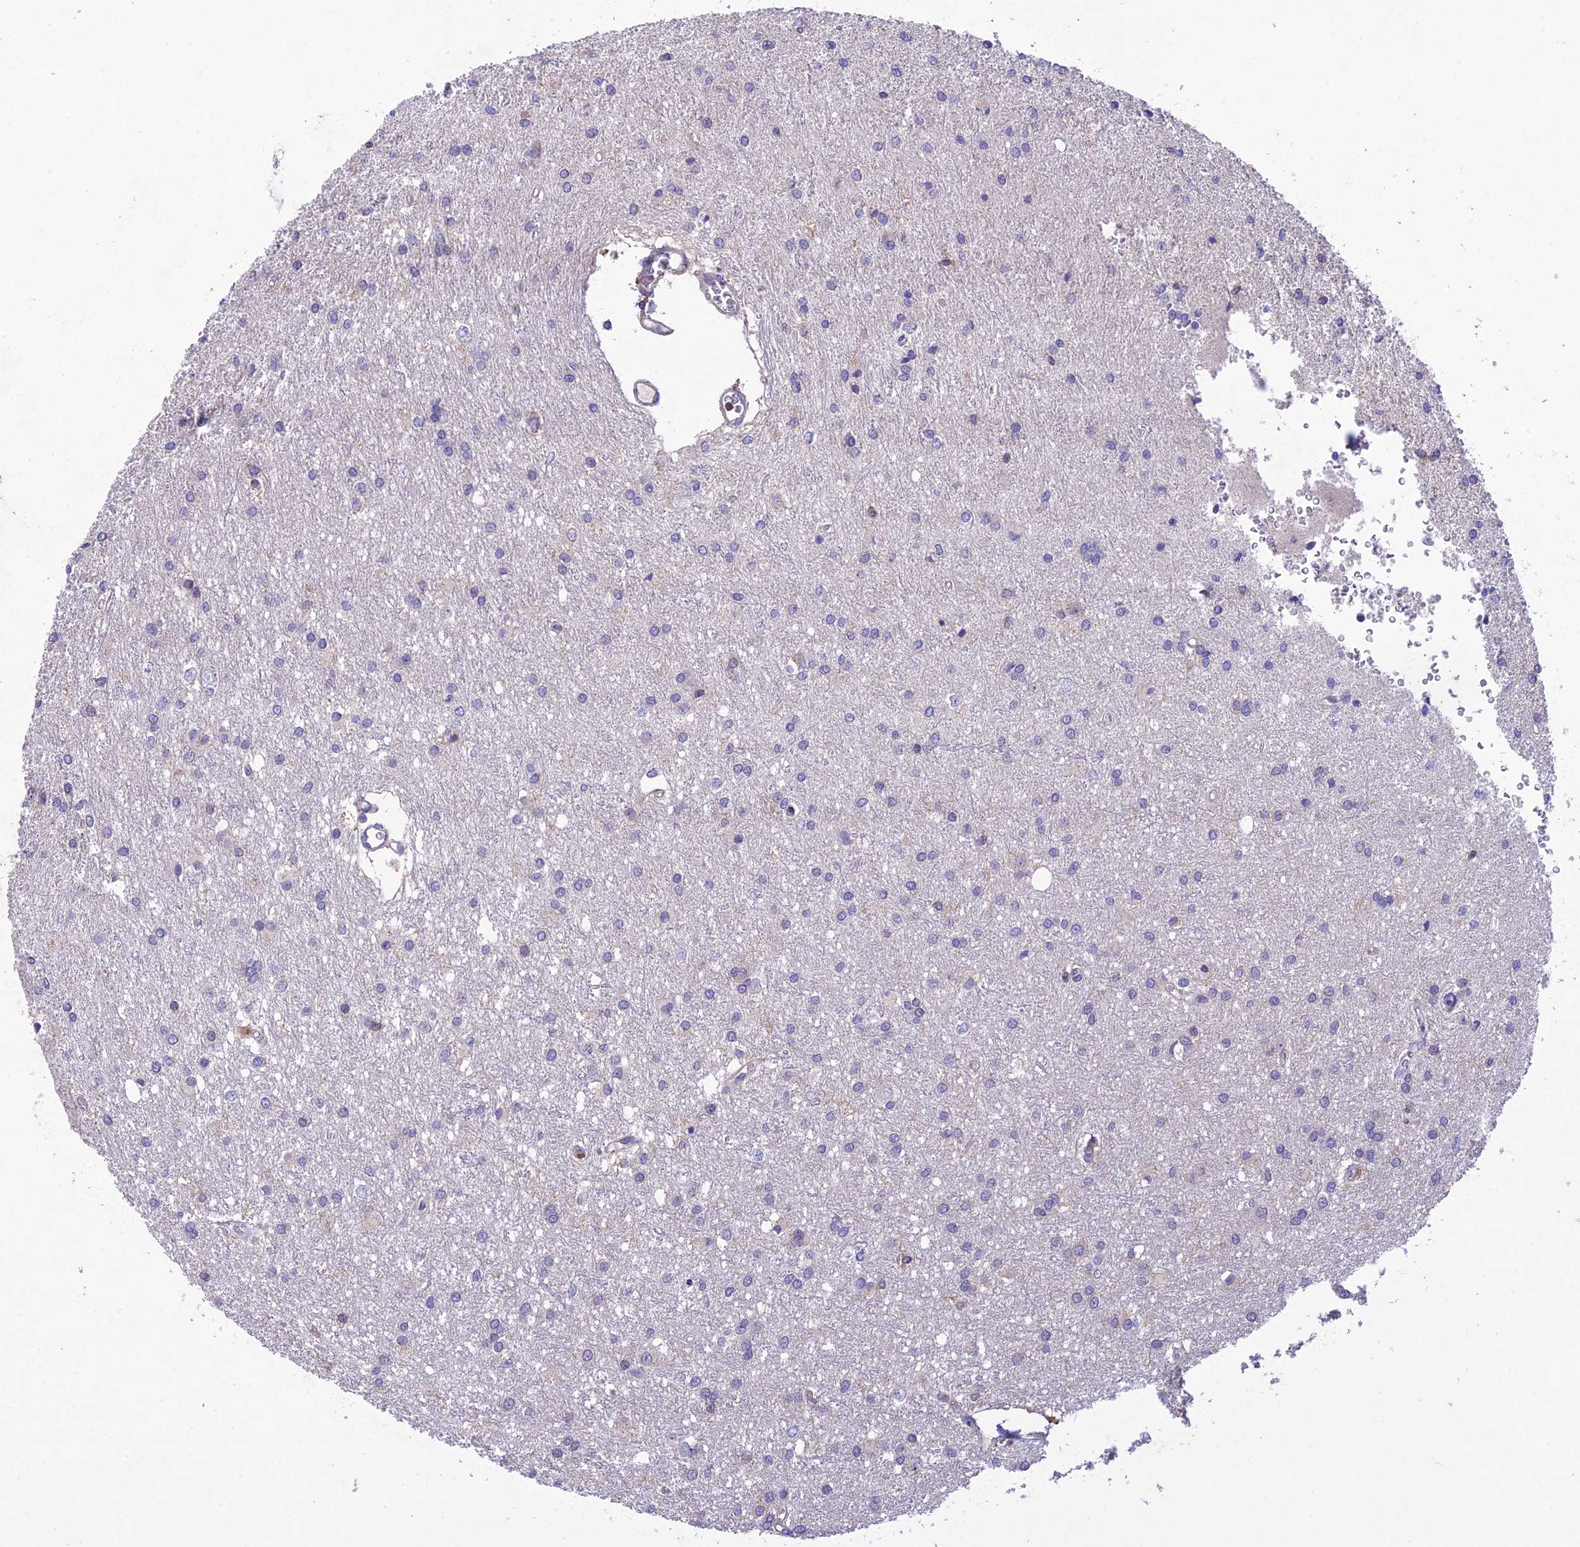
{"staining": {"intensity": "negative", "quantity": "none", "location": "none"}, "tissue": "glioma", "cell_type": "Tumor cells", "image_type": "cancer", "snomed": [{"axis": "morphology", "description": "Glioma, malignant, High grade"}, {"axis": "topography", "description": "Brain"}], "caption": "Tumor cells are negative for protein expression in human glioma.", "gene": "SNX24", "patient": {"sex": "female", "age": 50}}